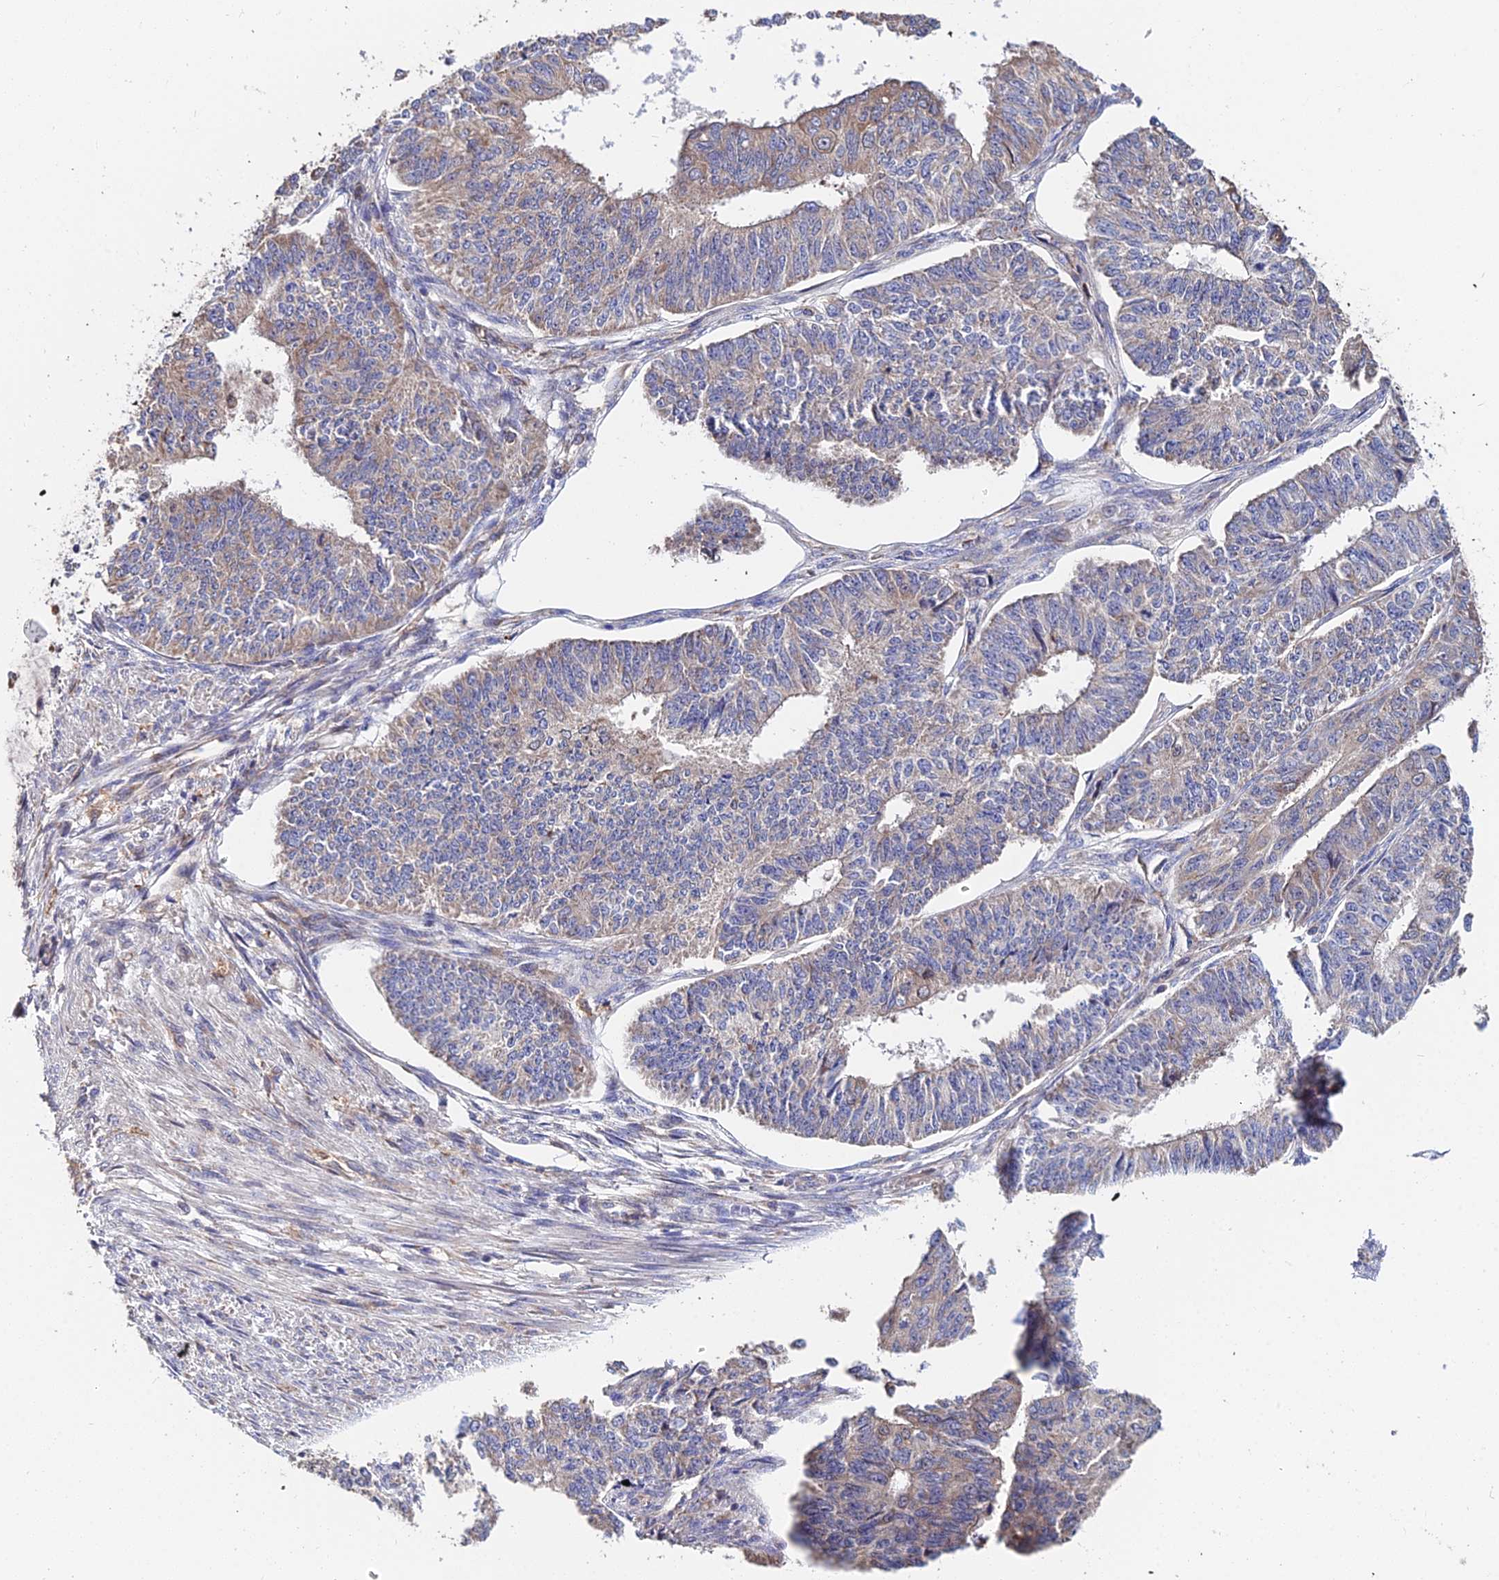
{"staining": {"intensity": "weak", "quantity": "<25%", "location": "cytoplasmic/membranous"}, "tissue": "endometrial cancer", "cell_type": "Tumor cells", "image_type": "cancer", "snomed": [{"axis": "morphology", "description": "Adenocarcinoma, NOS"}, {"axis": "topography", "description": "Endometrium"}], "caption": "An immunohistochemistry (IHC) histopathology image of endometrial cancer (adenocarcinoma) is shown. There is no staining in tumor cells of endometrial cancer (adenocarcinoma).", "gene": "CDC37L1", "patient": {"sex": "female", "age": 32}}